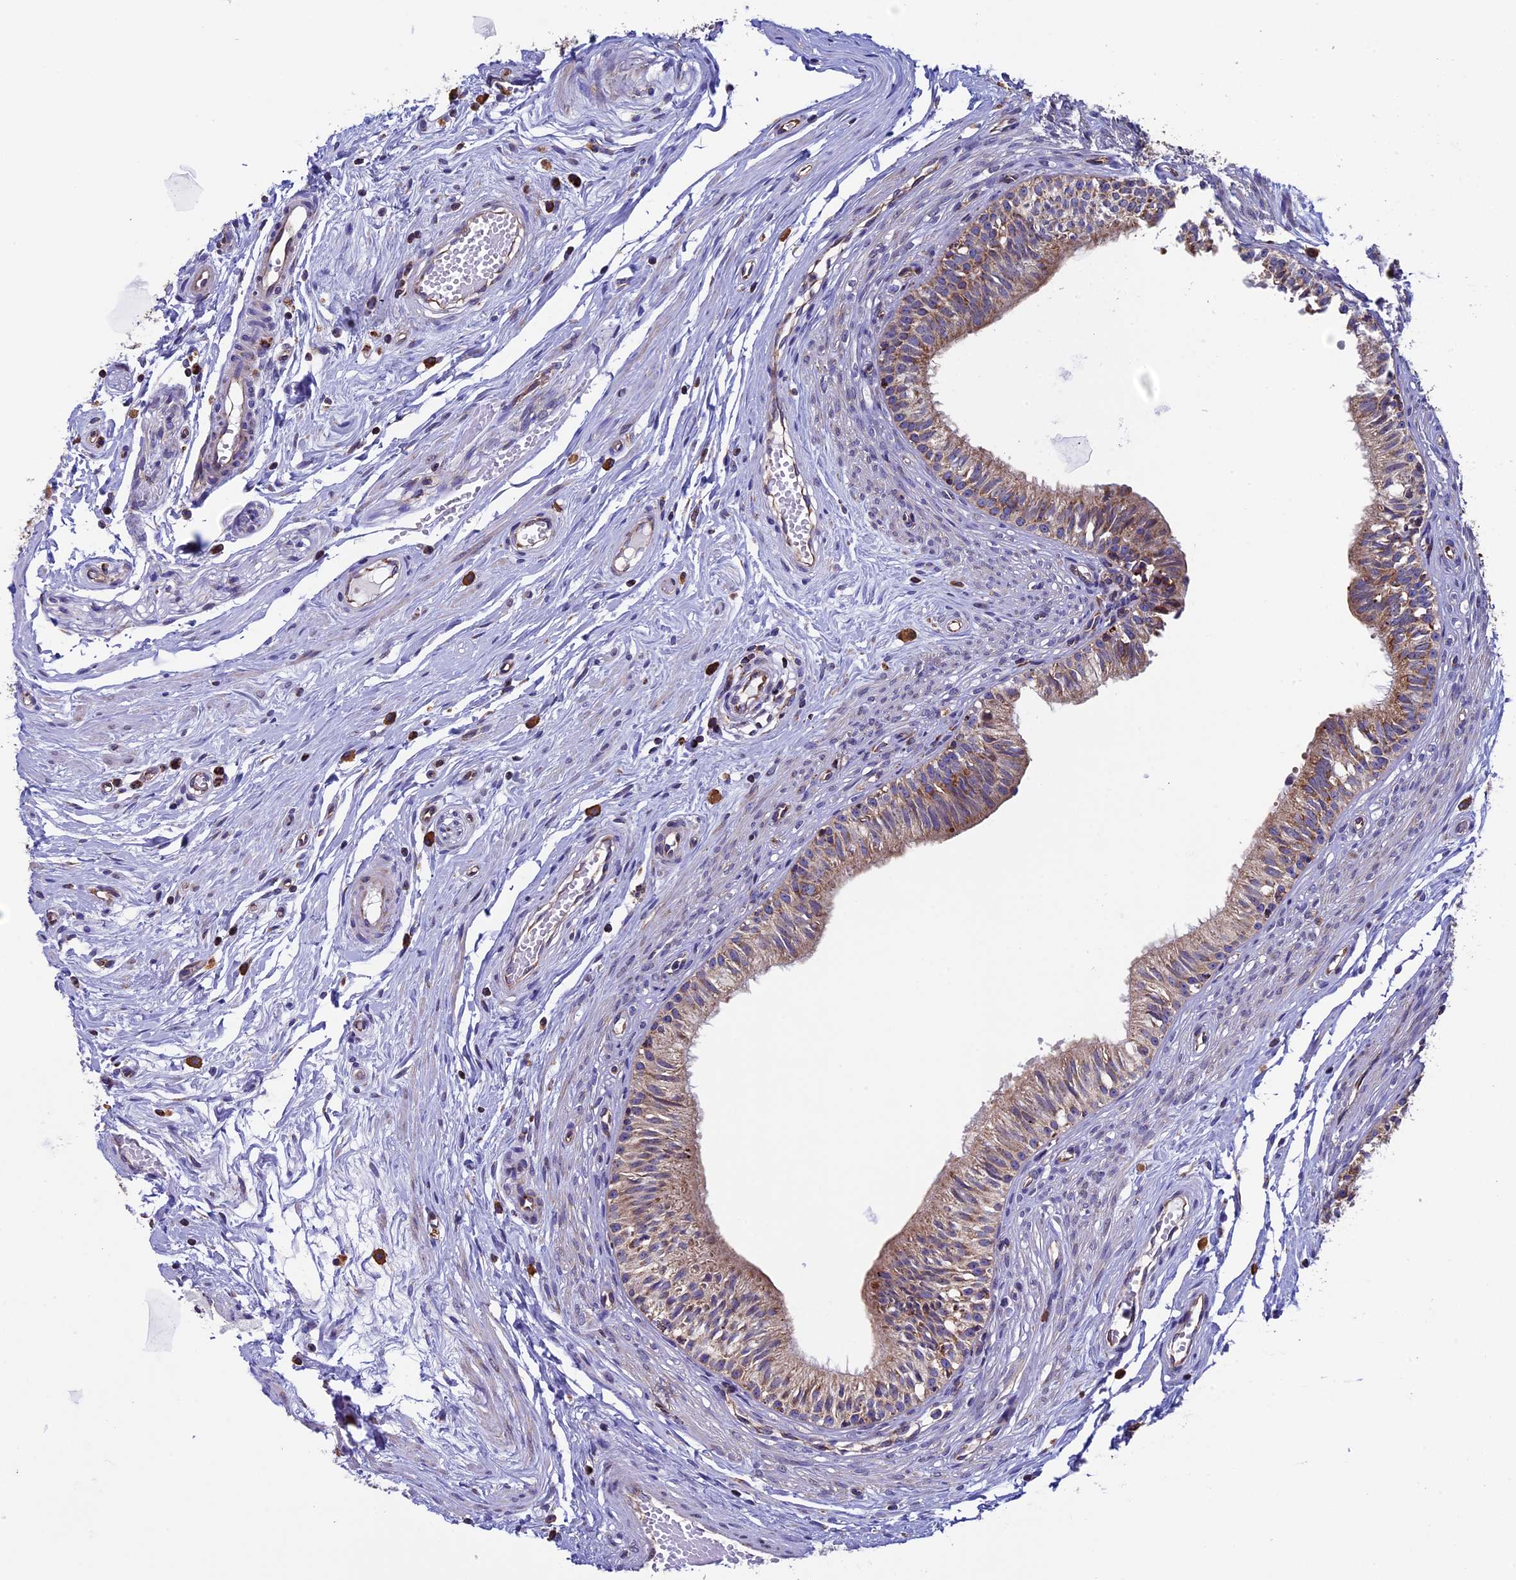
{"staining": {"intensity": "moderate", "quantity": ">75%", "location": "cytoplasmic/membranous"}, "tissue": "epididymis", "cell_type": "Glandular cells", "image_type": "normal", "snomed": [{"axis": "morphology", "description": "Normal tissue, NOS"}, {"axis": "topography", "description": "Epididymis, spermatic cord, NOS"}], "caption": "Protein expression analysis of normal human epididymis reveals moderate cytoplasmic/membranous staining in approximately >75% of glandular cells. (Brightfield microscopy of DAB IHC at high magnification).", "gene": "SLC9A5", "patient": {"sex": "male", "age": 22}}